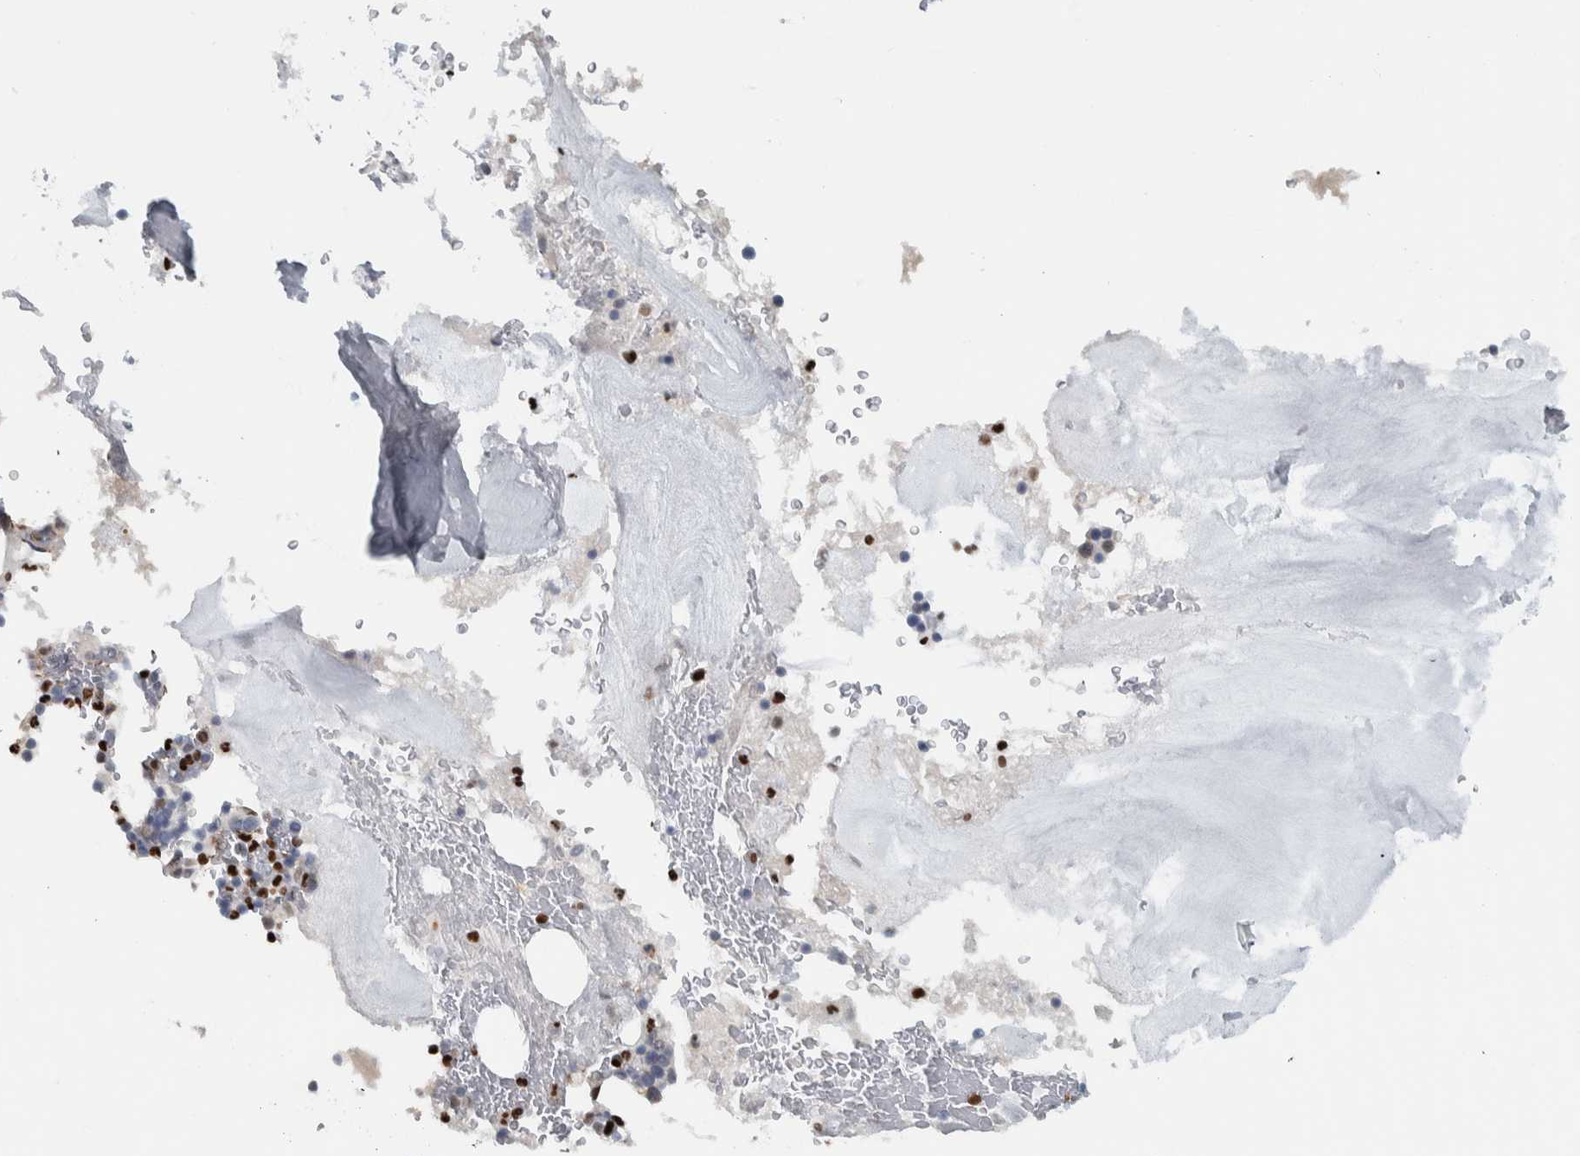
{"staining": {"intensity": "strong", "quantity": "<25%", "location": "nuclear"}, "tissue": "bone marrow", "cell_type": "Hematopoietic cells", "image_type": "normal", "snomed": [{"axis": "morphology", "description": "Normal tissue, NOS"}, {"axis": "topography", "description": "Bone marrow"}], "caption": "Protein staining of unremarkable bone marrow shows strong nuclear expression in about <25% of hematopoietic cells. The staining was performed using DAB (3,3'-diaminobenzidine), with brown indicating positive protein expression. Nuclei are stained blue with hematoxylin.", "gene": "ADPRM", "patient": {"sex": "female", "age": 81}}